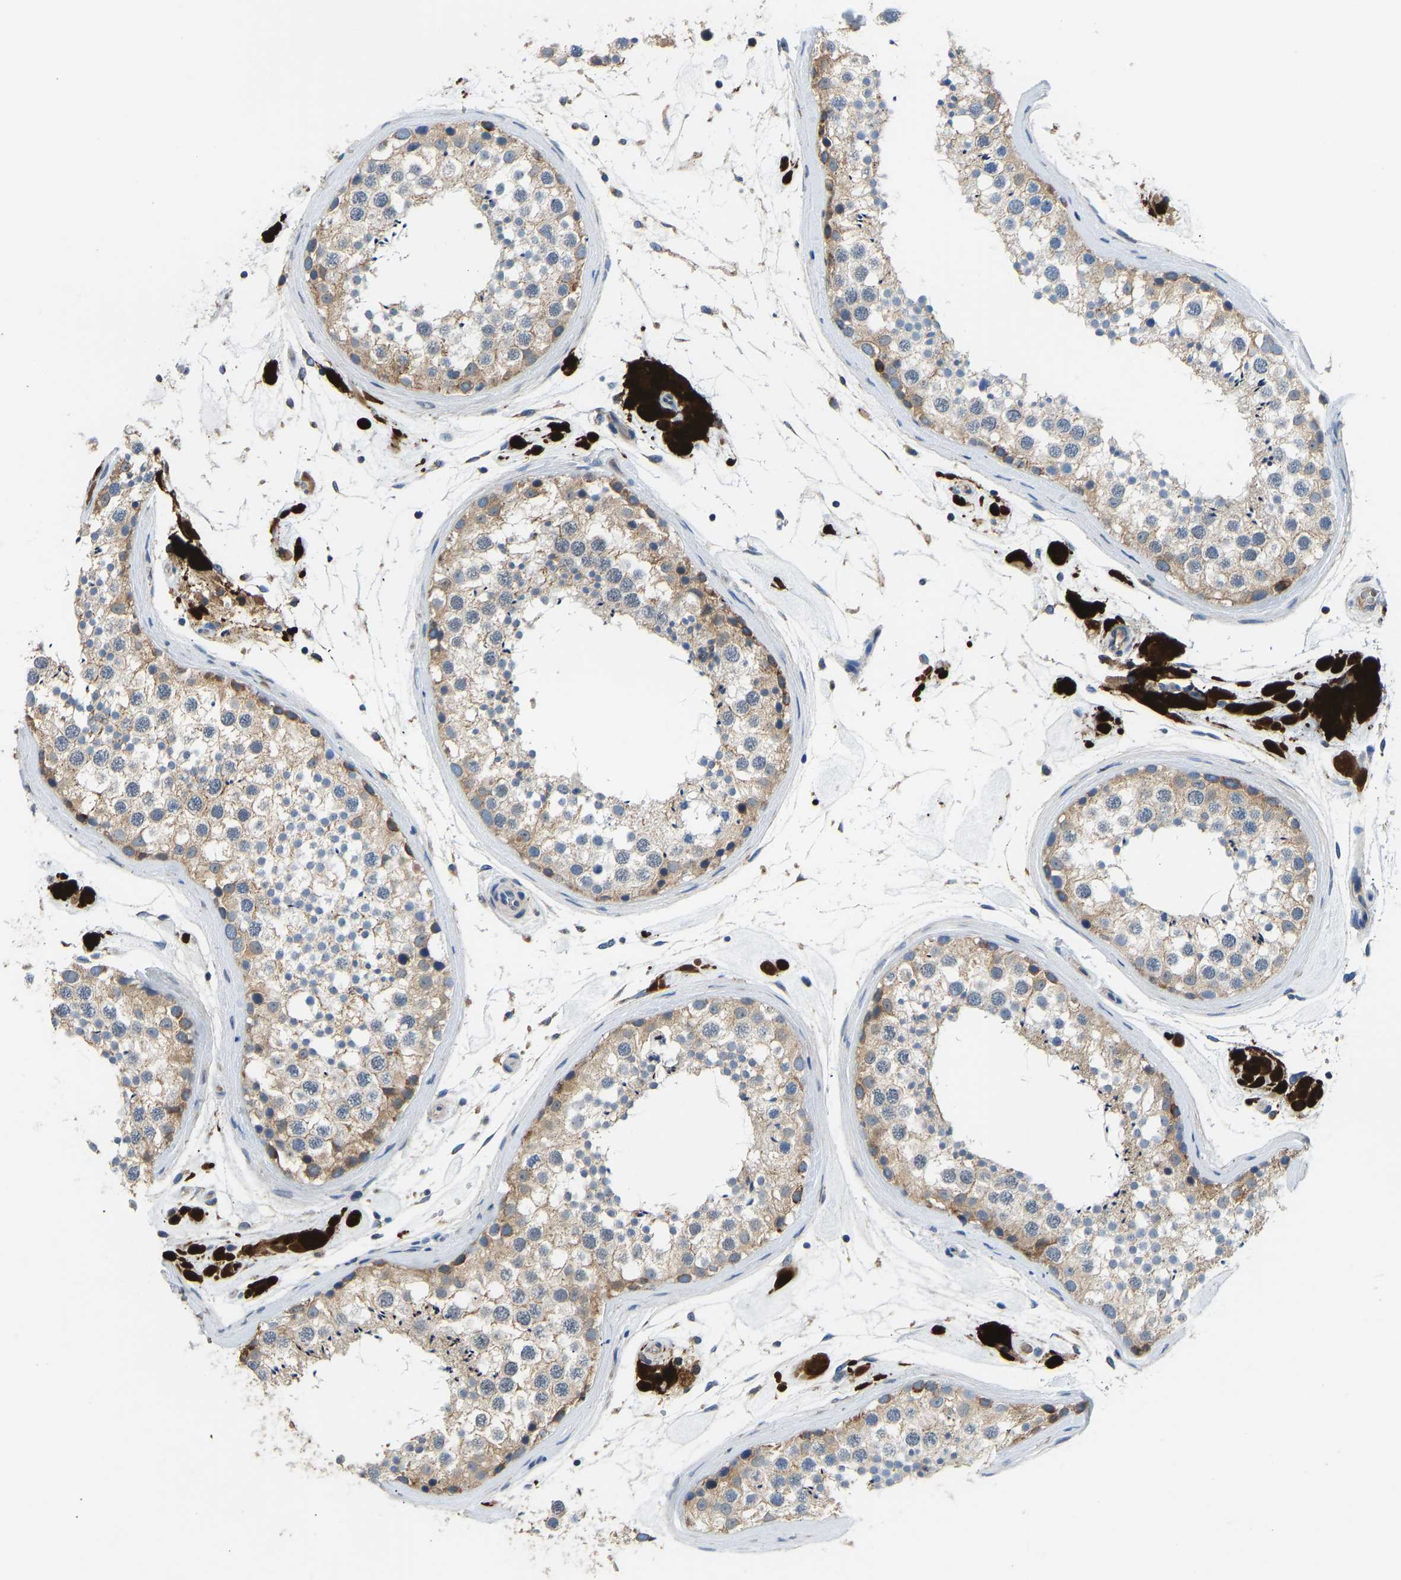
{"staining": {"intensity": "moderate", "quantity": ">75%", "location": "cytoplasmic/membranous"}, "tissue": "testis", "cell_type": "Cells in seminiferous ducts", "image_type": "normal", "snomed": [{"axis": "morphology", "description": "Normal tissue, NOS"}, {"axis": "topography", "description": "Testis"}], "caption": "Protein staining by immunohistochemistry displays moderate cytoplasmic/membranous expression in approximately >75% of cells in seminiferous ducts in normal testis.", "gene": "RBP1", "patient": {"sex": "male", "age": 46}}